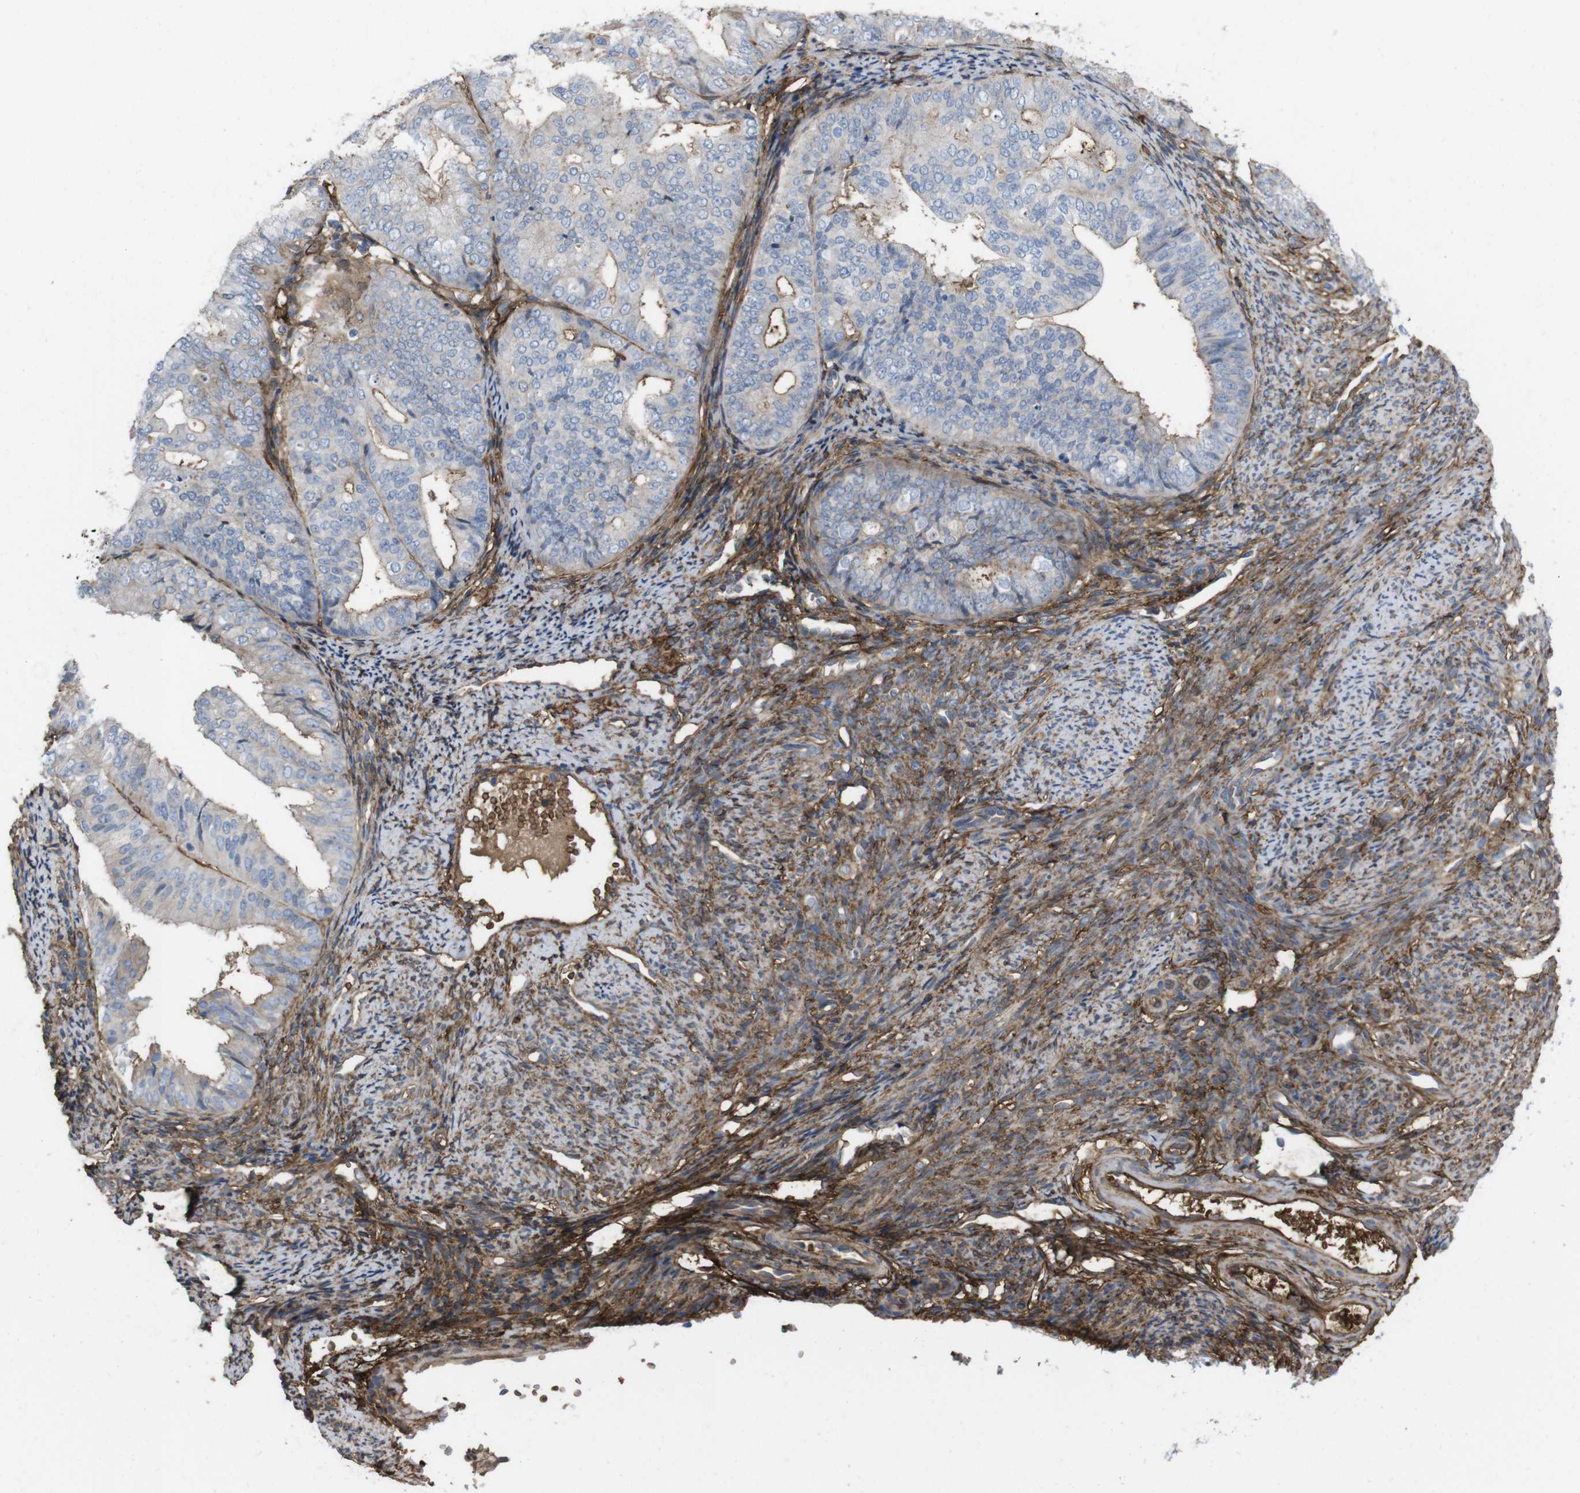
{"staining": {"intensity": "moderate", "quantity": "<25%", "location": "cytoplasmic/membranous"}, "tissue": "endometrial cancer", "cell_type": "Tumor cells", "image_type": "cancer", "snomed": [{"axis": "morphology", "description": "Adenocarcinoma, NOS"}, {"axis": "topography", "description": "Endometrium"}], "caption": "Tumor cells exhibit moderate cytoplasmic/membranous staining in approximately <25% of cells in adenocarcinoma (endometrial).", "gene": "CYBRD1", "patient": {"sex": "female", "age": 63}}